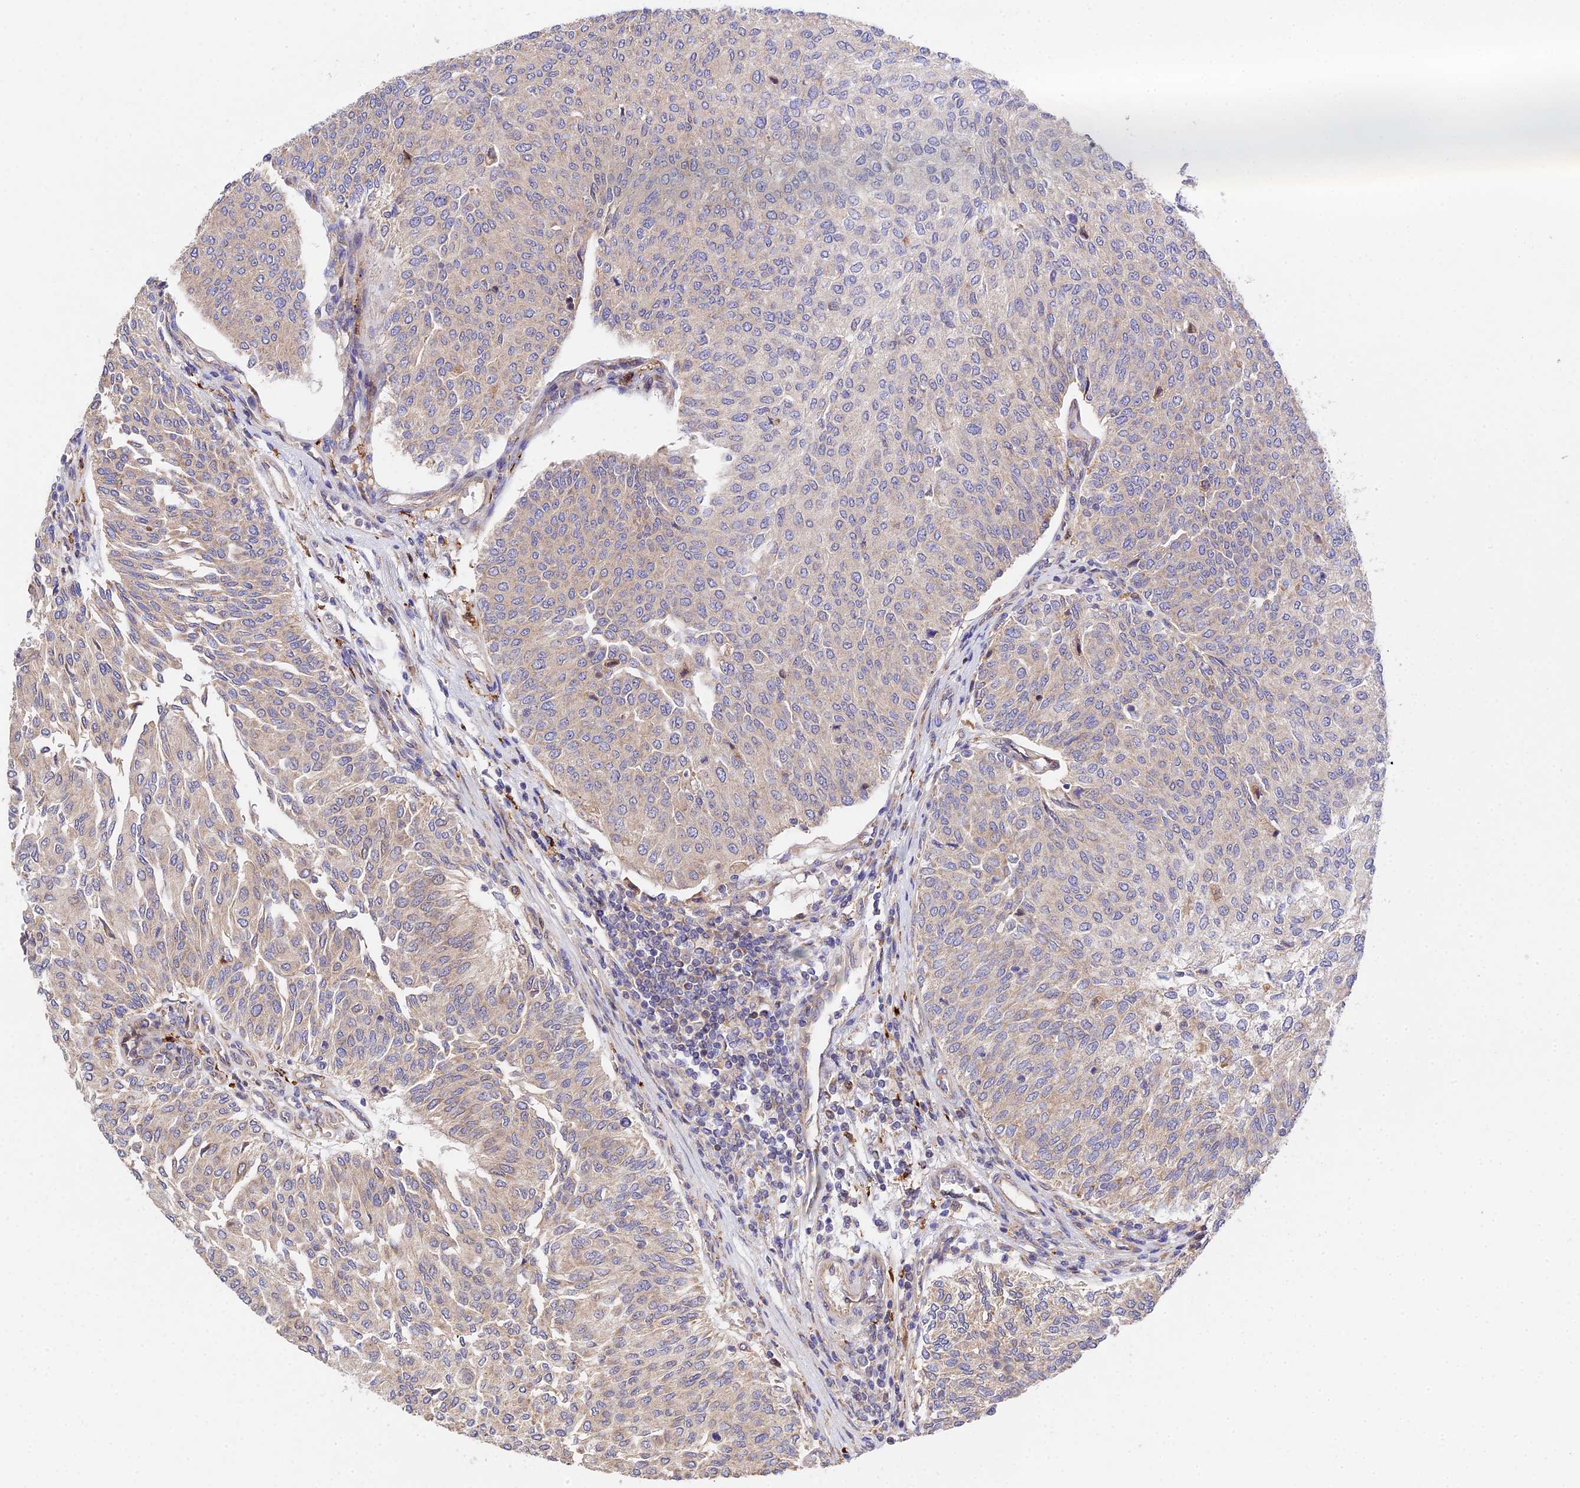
{"staining": {"intensity": "weak", "quantity": "25%-75%", "location": "cytoplasmic/membranous"}, "tissue": "urothelial cancer", "cell_type": "Tumor cells", "image_type": "cancer", "snomed": [{"axis": "morphology", "description": "Urothelial carcinoma, High grade"}, {"axis": "topography", "description": "Urinary bladder"}], "caption": "Immunohistochemistry (IHC) of urothelial carcinoma (high-grade) demonstrates low levels of weak cytoplasmic/membranous positivity in about 25%-75% of tumor cells. (DAB (3,3'-diaminobenzidine) IHC, brown staining for protein, blue staining for nuclei).", "gene": "CDC37L1", "patient": {"sex": "female", "age": 79}}